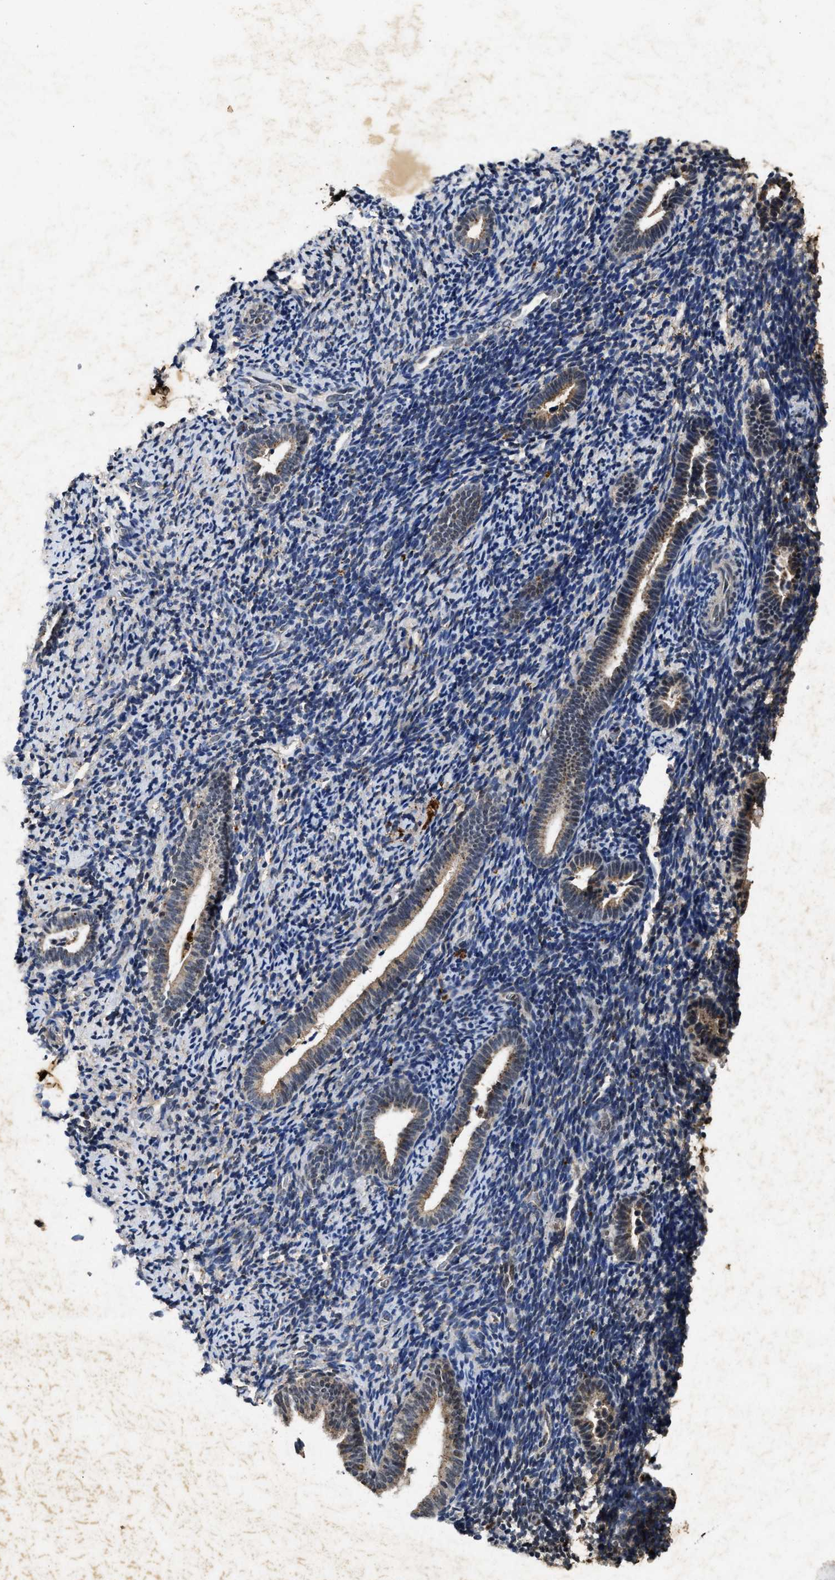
{"staining": {"intensity": "strong", "quantity": "<25%", "location": "cytoplasmic/membranous"}, "tissue": "endometrium", "cell_type": "Cells in endometrial stroma", "image_type": "normal", "snomed": [{"axis": "morphology", "description": "Normal tissue, NOS"}, {"axis": "topography", "description": "Endometrium"}], "caption": "IHC photomicrograph of benign human endometrium stained for a protein (brown), which exhibits medium levels of strong cytoplasmic/membranous expression in approximately <25% of cells in endometrial stroma.", "gene": "ACOX1", "patient": {"sex": "female", "age": 51}}